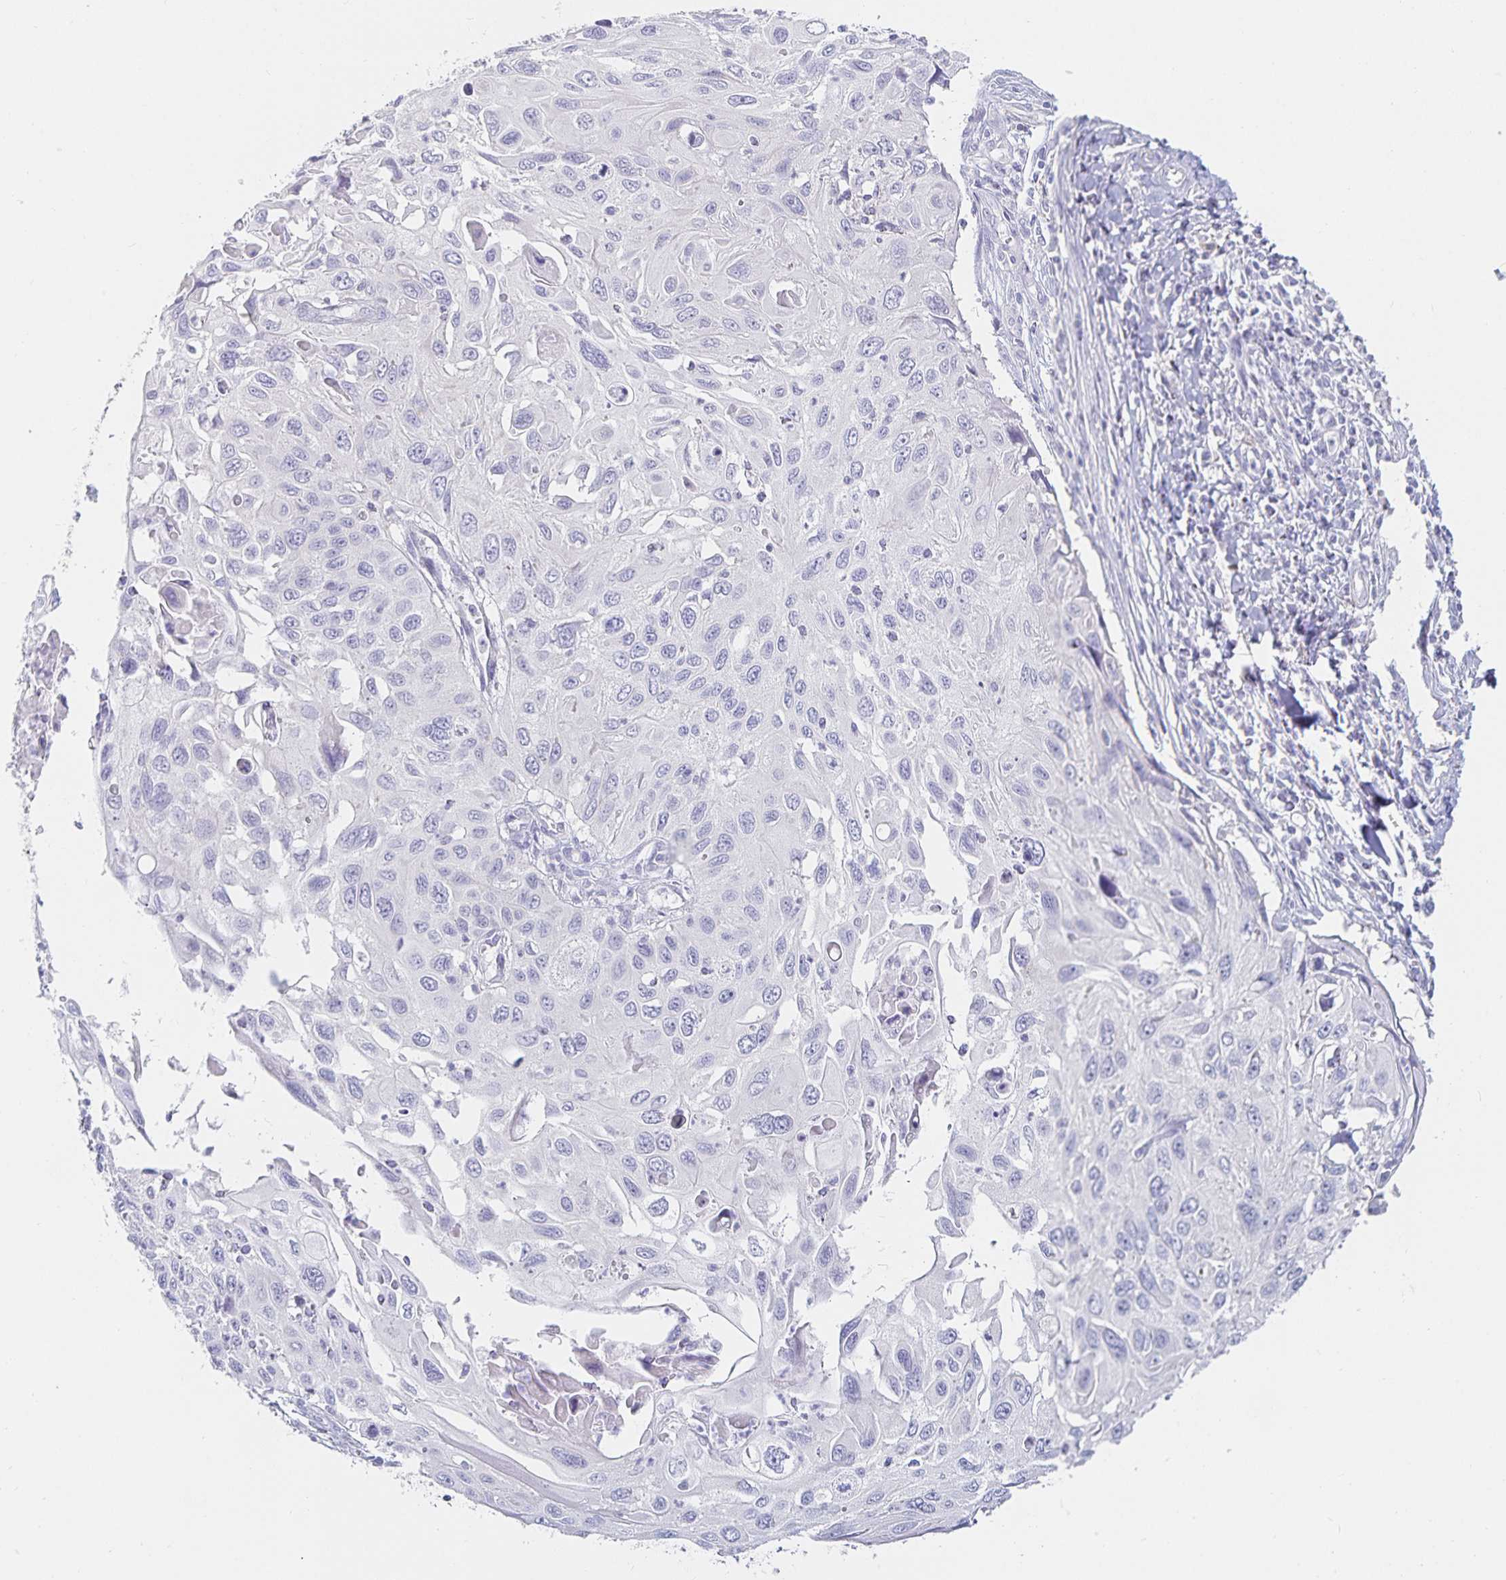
{"staining": {"intensity": "negative", "quantity": "none", "location": "none"}, "tissue": "cervical cancer", "cell_type": "Tumor cells", "image_type": "cancer", "snomed": [{"axis": "morphology", "description": "Squamous cell carcinoma, NOS"}, {"axis": "topography", "description": "Cervix"}], "caption": "Photomicrograph shows no significant protein staining in tumor cells of cervical cancer.", "gene": "SFTPA1", "patient": {"sex": "female", "age": 70}}